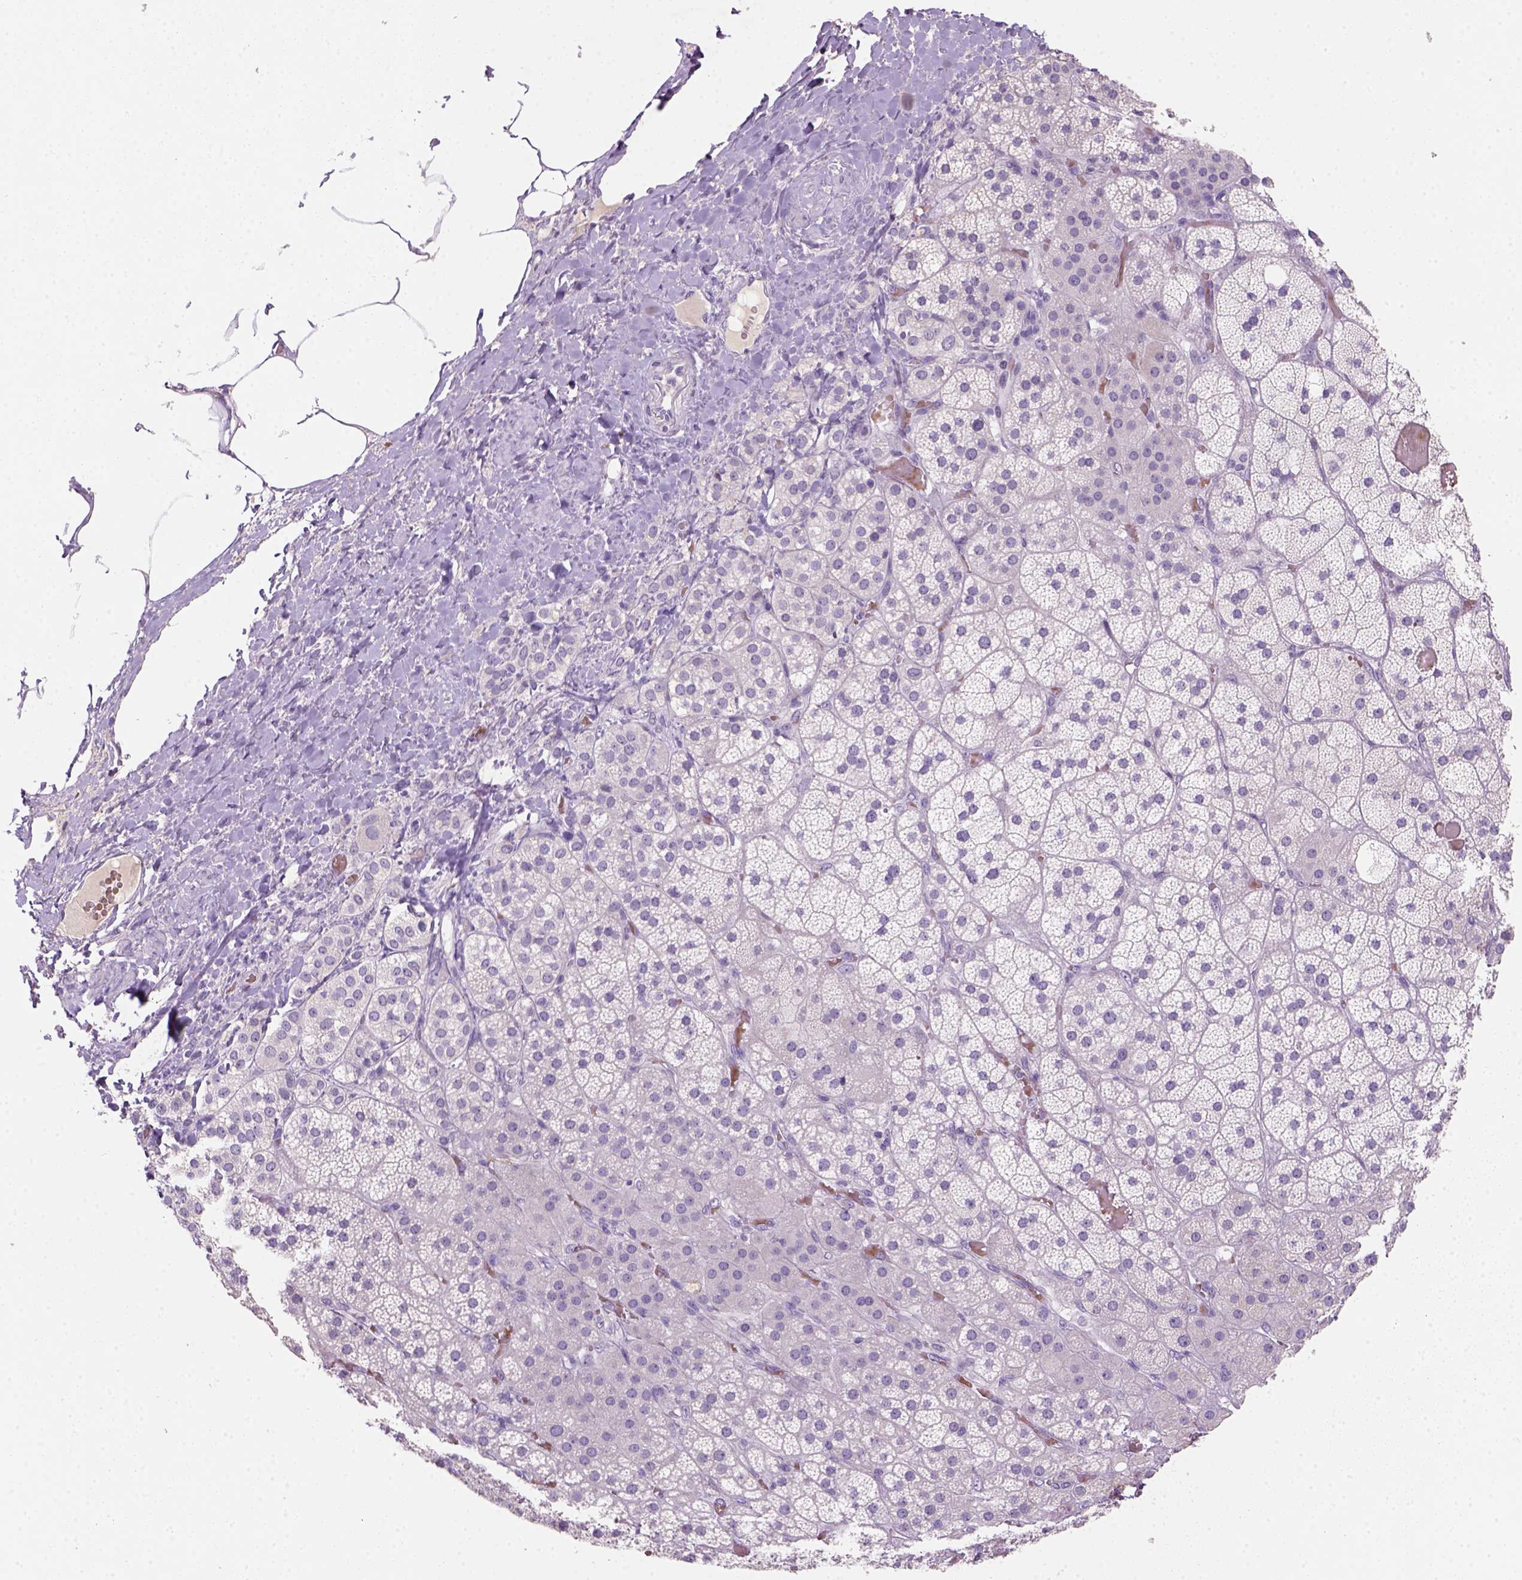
{"staining": {"intensity": "negative", "quantity": "none", "location": "none"}, "tissue": "adrenal gland", "cell_type": "Glandular cells", "image_type": "normal", "snomed": [{"axis": "morphology", "description": "Normal tissue, NOS"}, {"axis": "topography", "description": "Adrenal gland"}], "caption": "Immunohistochemical staining of benign human adrenal gland reveals no significant staining in glandular cells. (Stains: DAB (3,3'-diaminobenzidine) immunohistochemistry with hematoxylin counter stain, Microscopy: brightfield microscopy at high magnification).", "gene": "ZMAT4", "patient": {"sex": "male", "age": 57}}